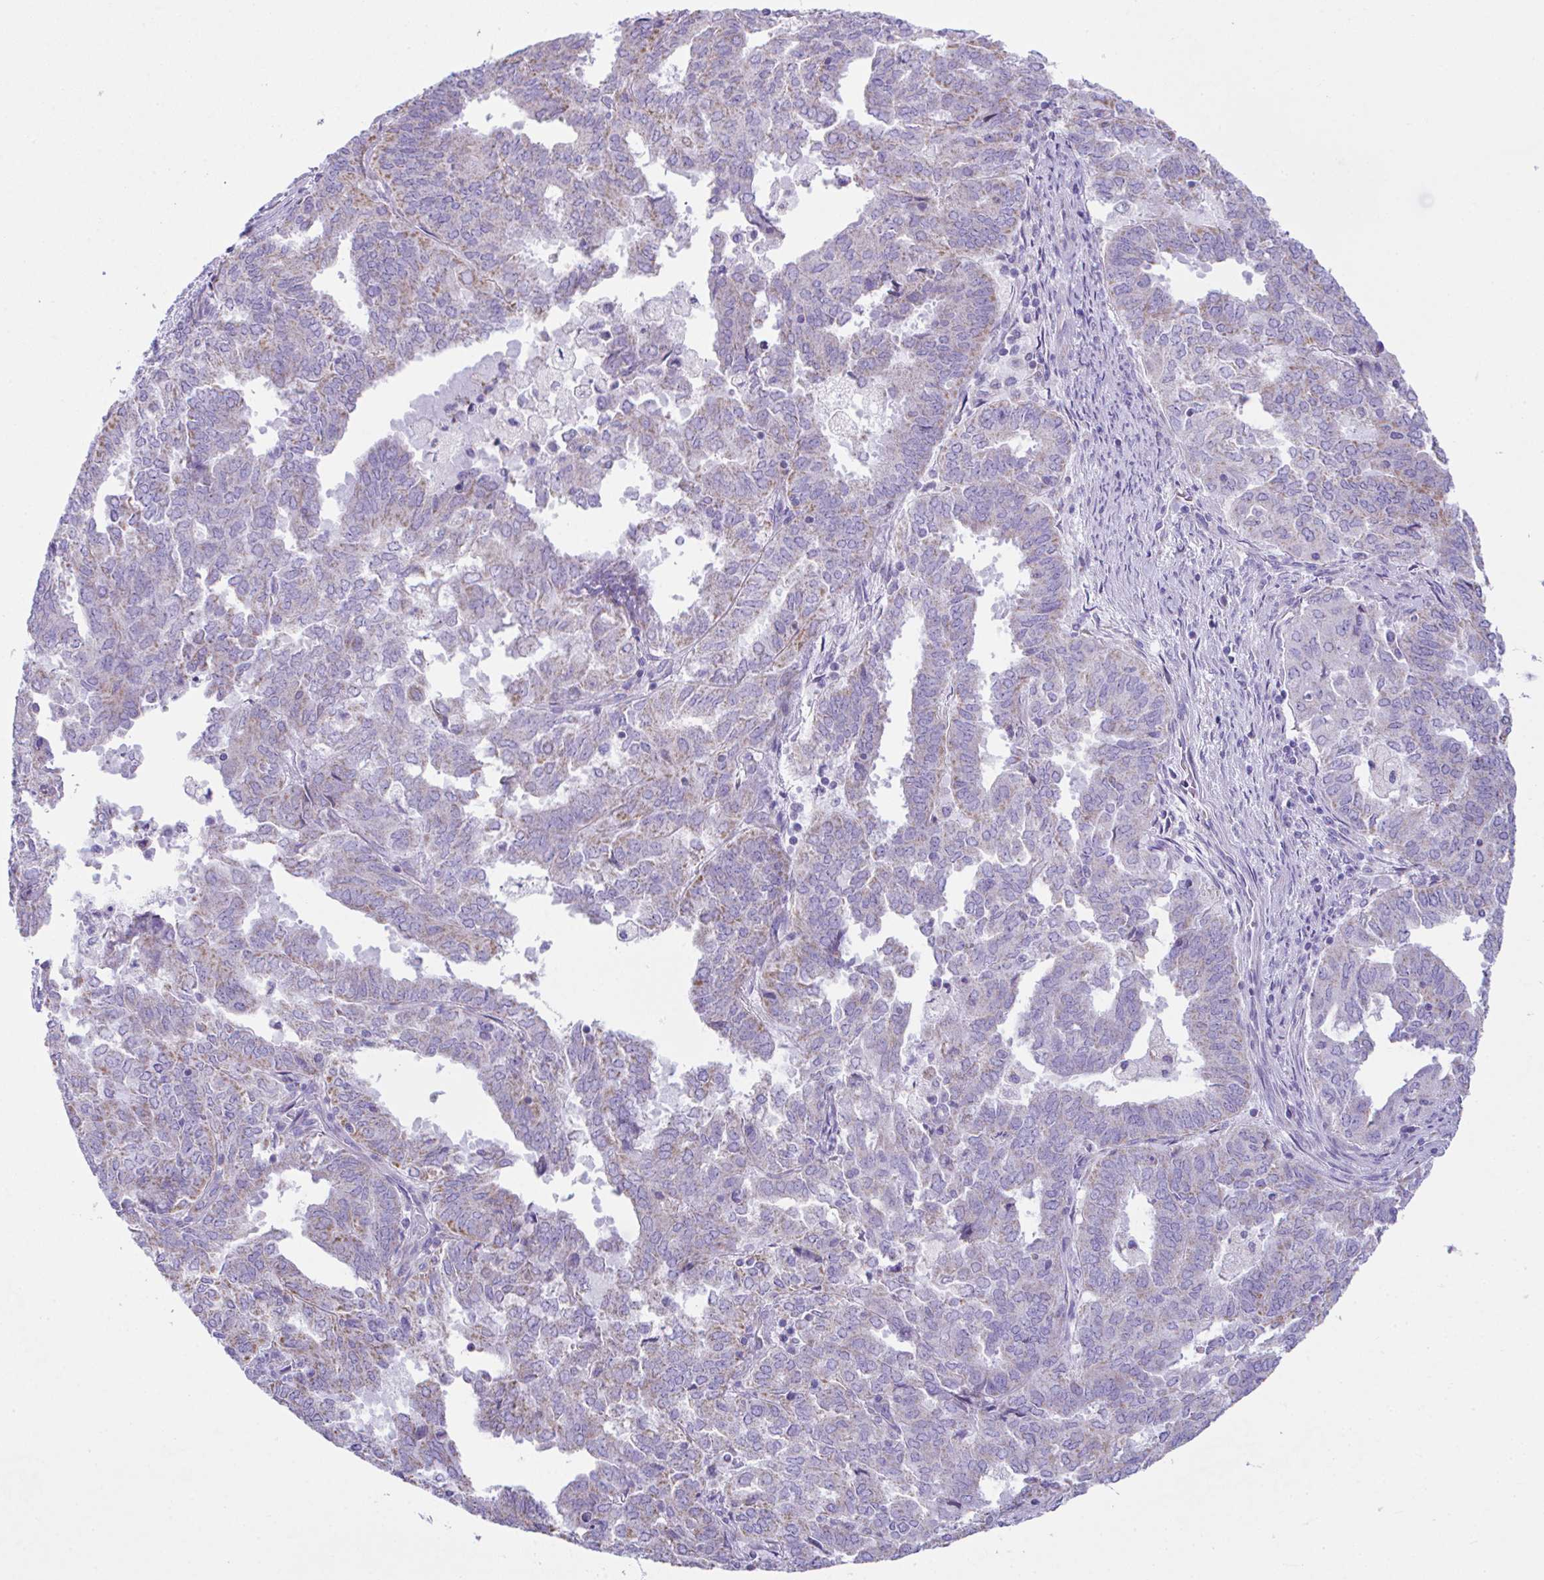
{"staining": {"intensity": "weak", "quantity": "<25%", "location": "cytoplasmic/membranous"}, "tissue": "endometrial cancer", "cell_type": "Tumor cells", "image_type": "cancer", "snomed": [{"axis": "morphology", "description": "Adenocarcinoma, NOS"}, {"axis": "topography", "description": "Endometrium"}], "caption": "DAB immunohistochemical staining of human endometrial adenocarcinoma demonstrates no significant expression in tumor cells. Nuclei are stained in blue.", "gene": "NLRP8", "patient": {"sex": "female", "age": 72}}